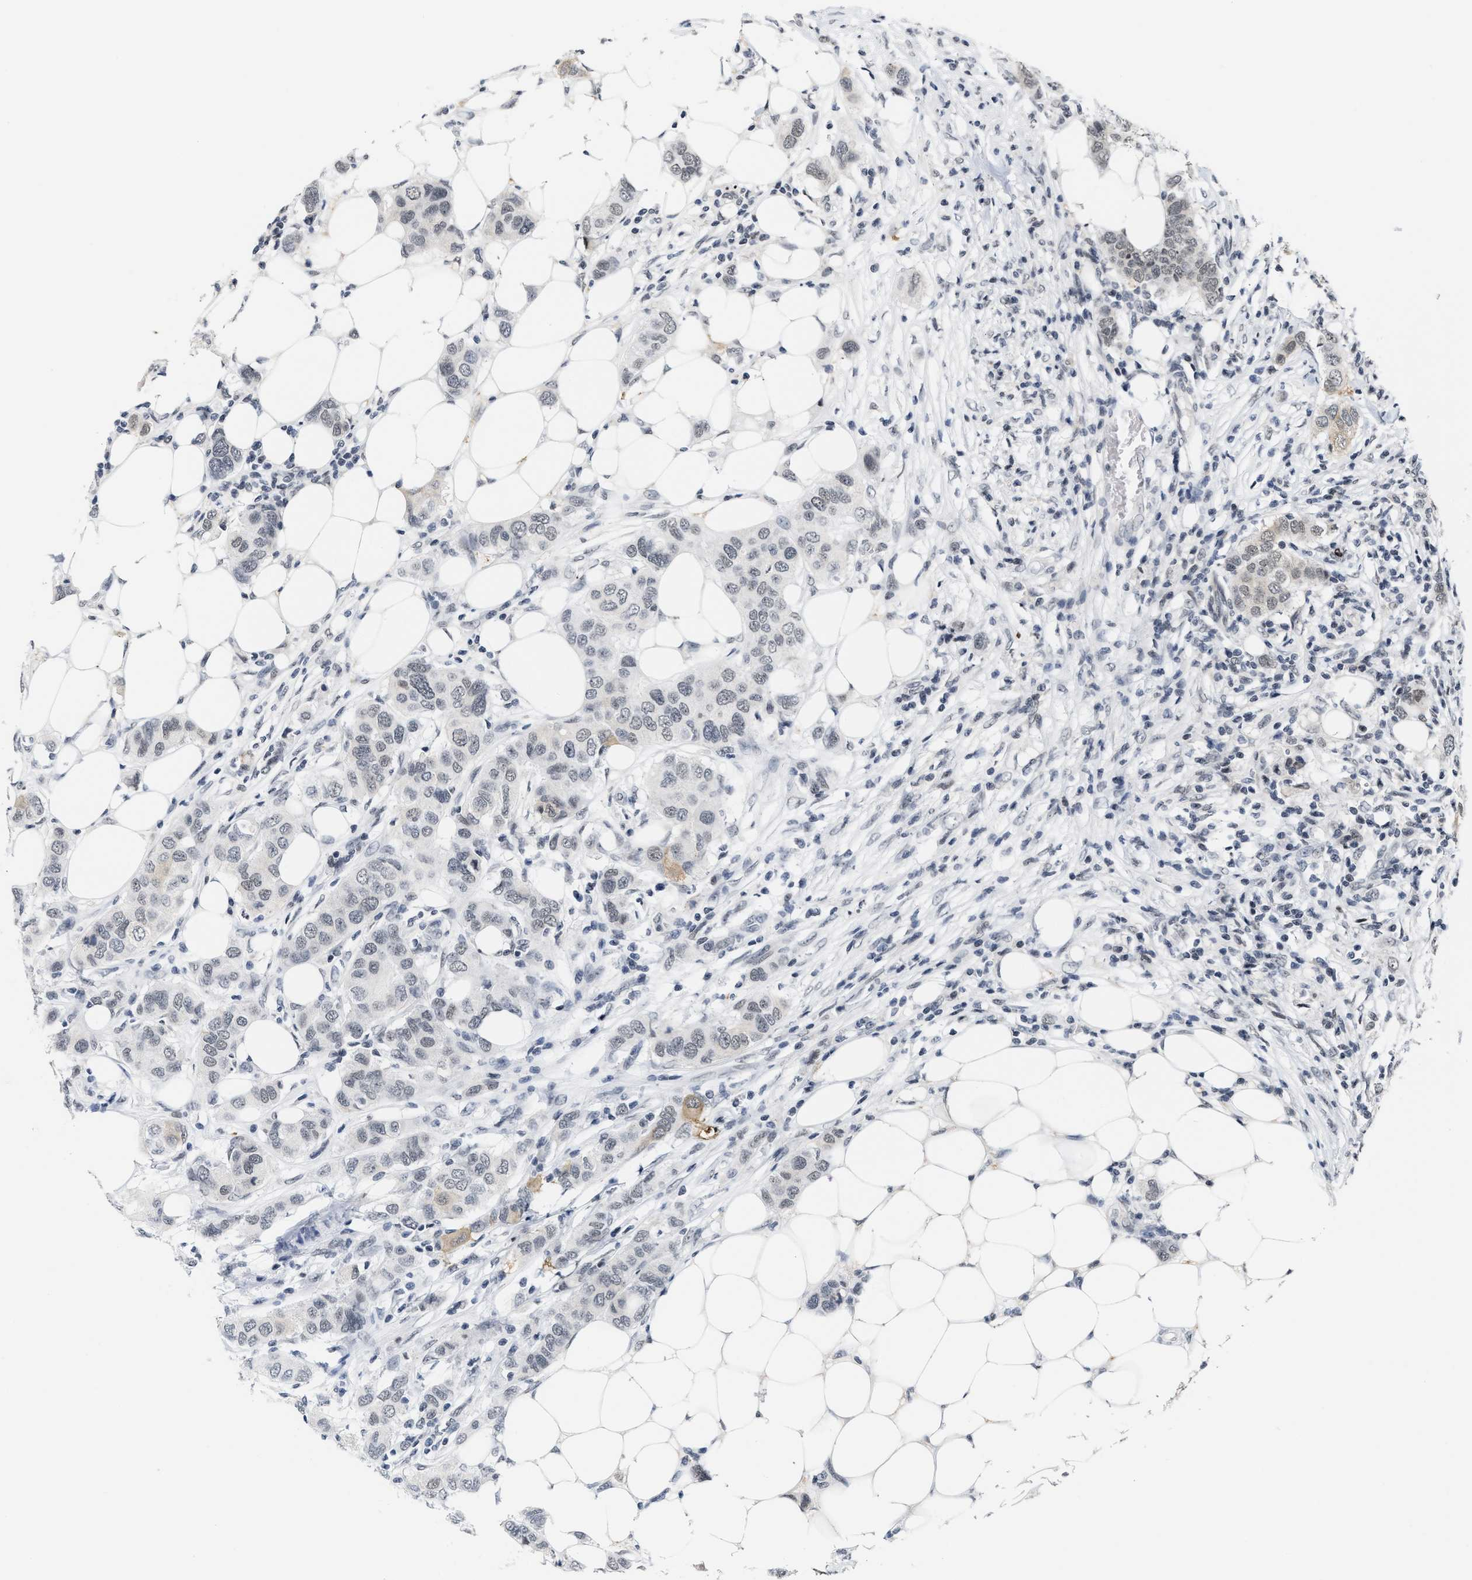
{"staining": {"intensity": "weak", "quantity": "25%-75%", "location": "nuclear"}, "tissue": "breast cancer", "cell_type": "Tumor cells", "image_type": "cancer", "snomed": [{"axis": "morphology", "description": "Duct carcinoma"}, {"axis": "topography", "description": "Breast"}], "caption": "This micrograph shows immunohistochemistry (IHC) staining of human breast invasive ductal carcinoma, with low weak nuclear expression in approximately 25%-75% of tumor cells.", "gene": "ANKRD6", "patient": {"sex": "female", "age": 50}}